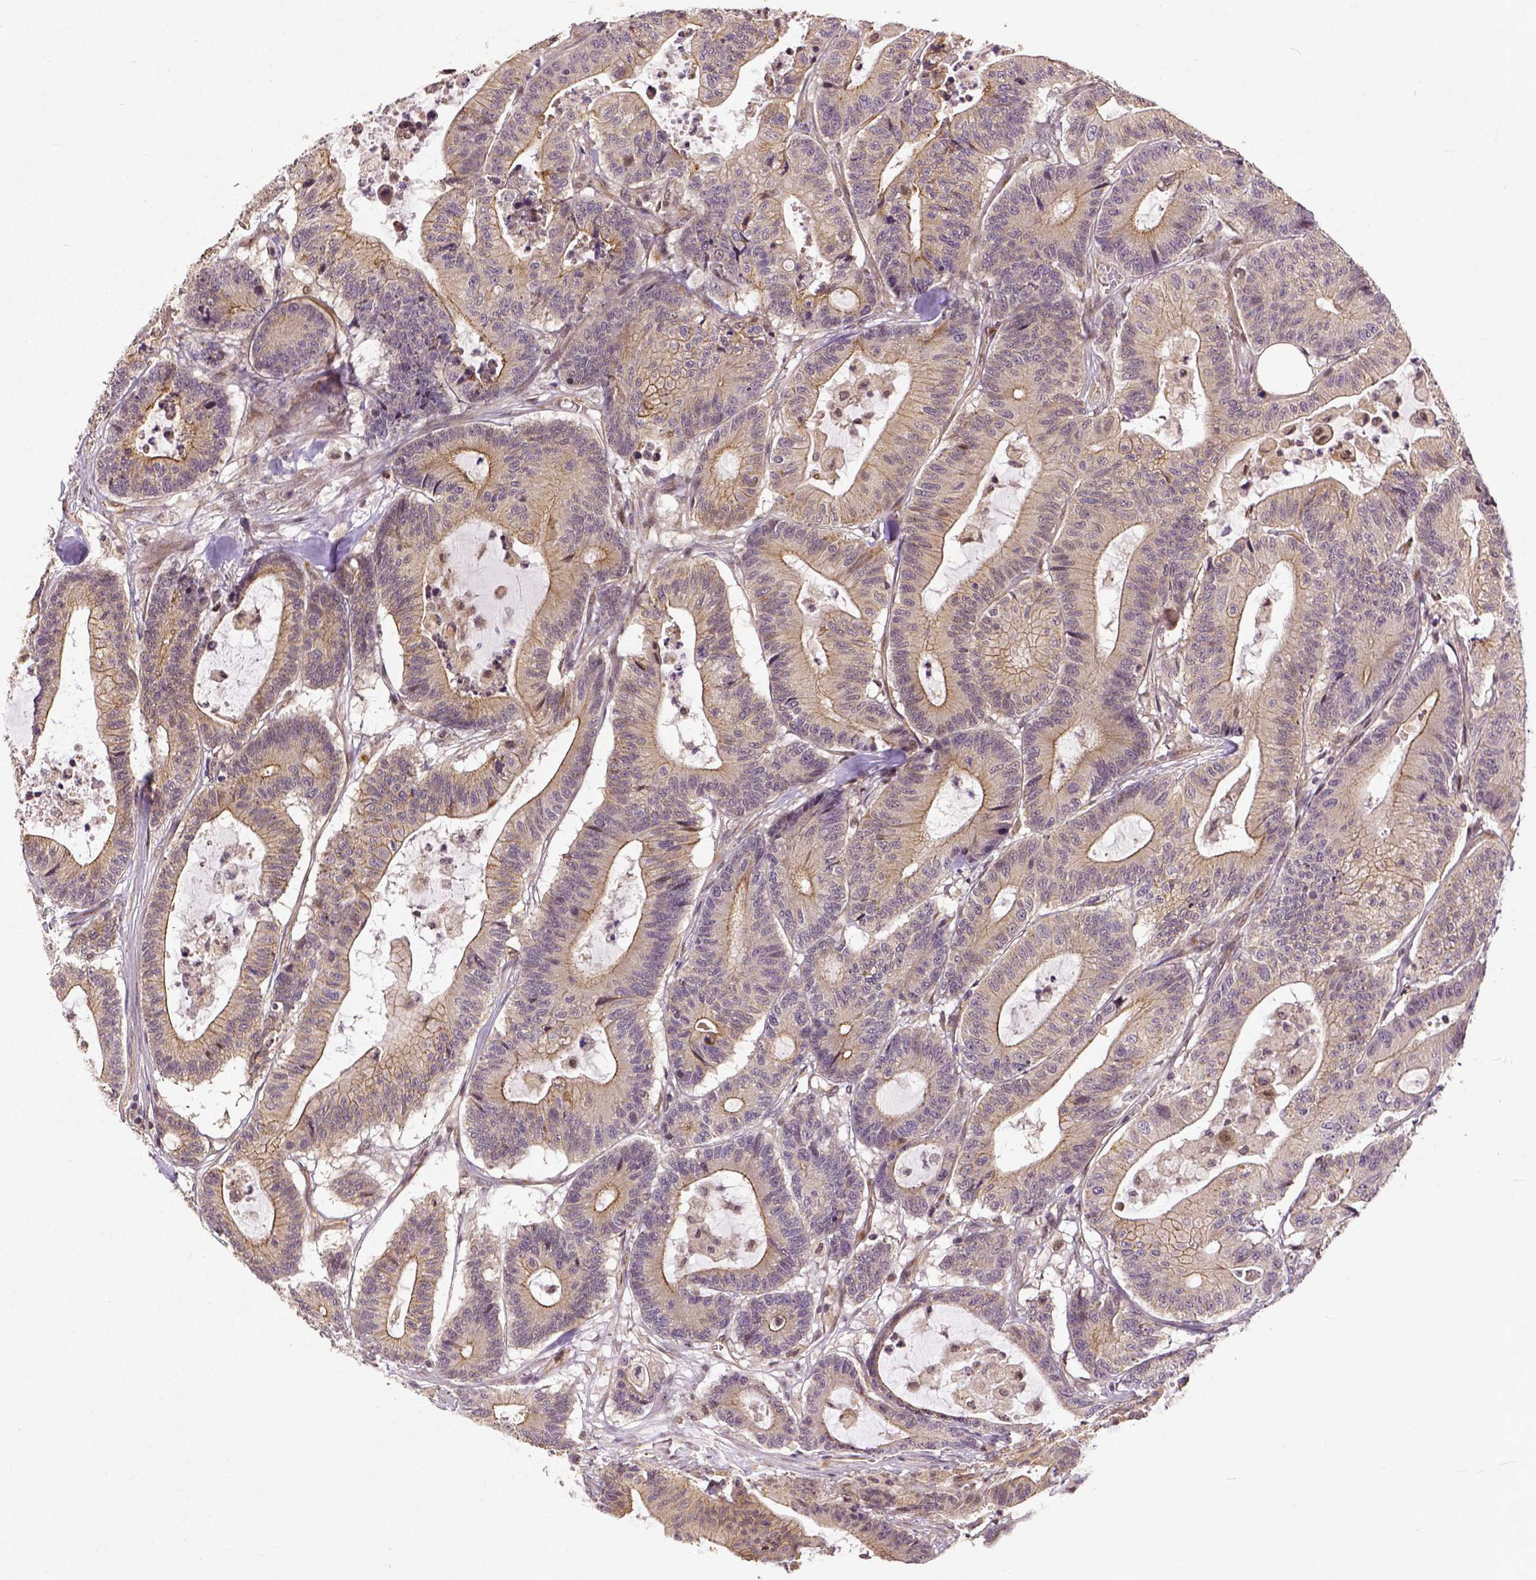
{"staining": {"intensity": "weak", "quantity": ">75%", "location": "cytoplasmic/membranous"}, "tissue": "colorectal cancer", "cell_type": "Tumor cells", "image_type": "cancer", "snomed": [{"axis": "morphology", "description": "Adenocarcinoma, NOS"}, {"axis": "topography", "description": "Colon"}], "caption": "This histopathology image displays IHC staining of human colorectal cancer (adenocarcinoma), with low weak cytoplasmic/membranous expression in about >75% of tumor cells.", "gene": "DICER1", "patient": {"sex": "female", "age": 84}}